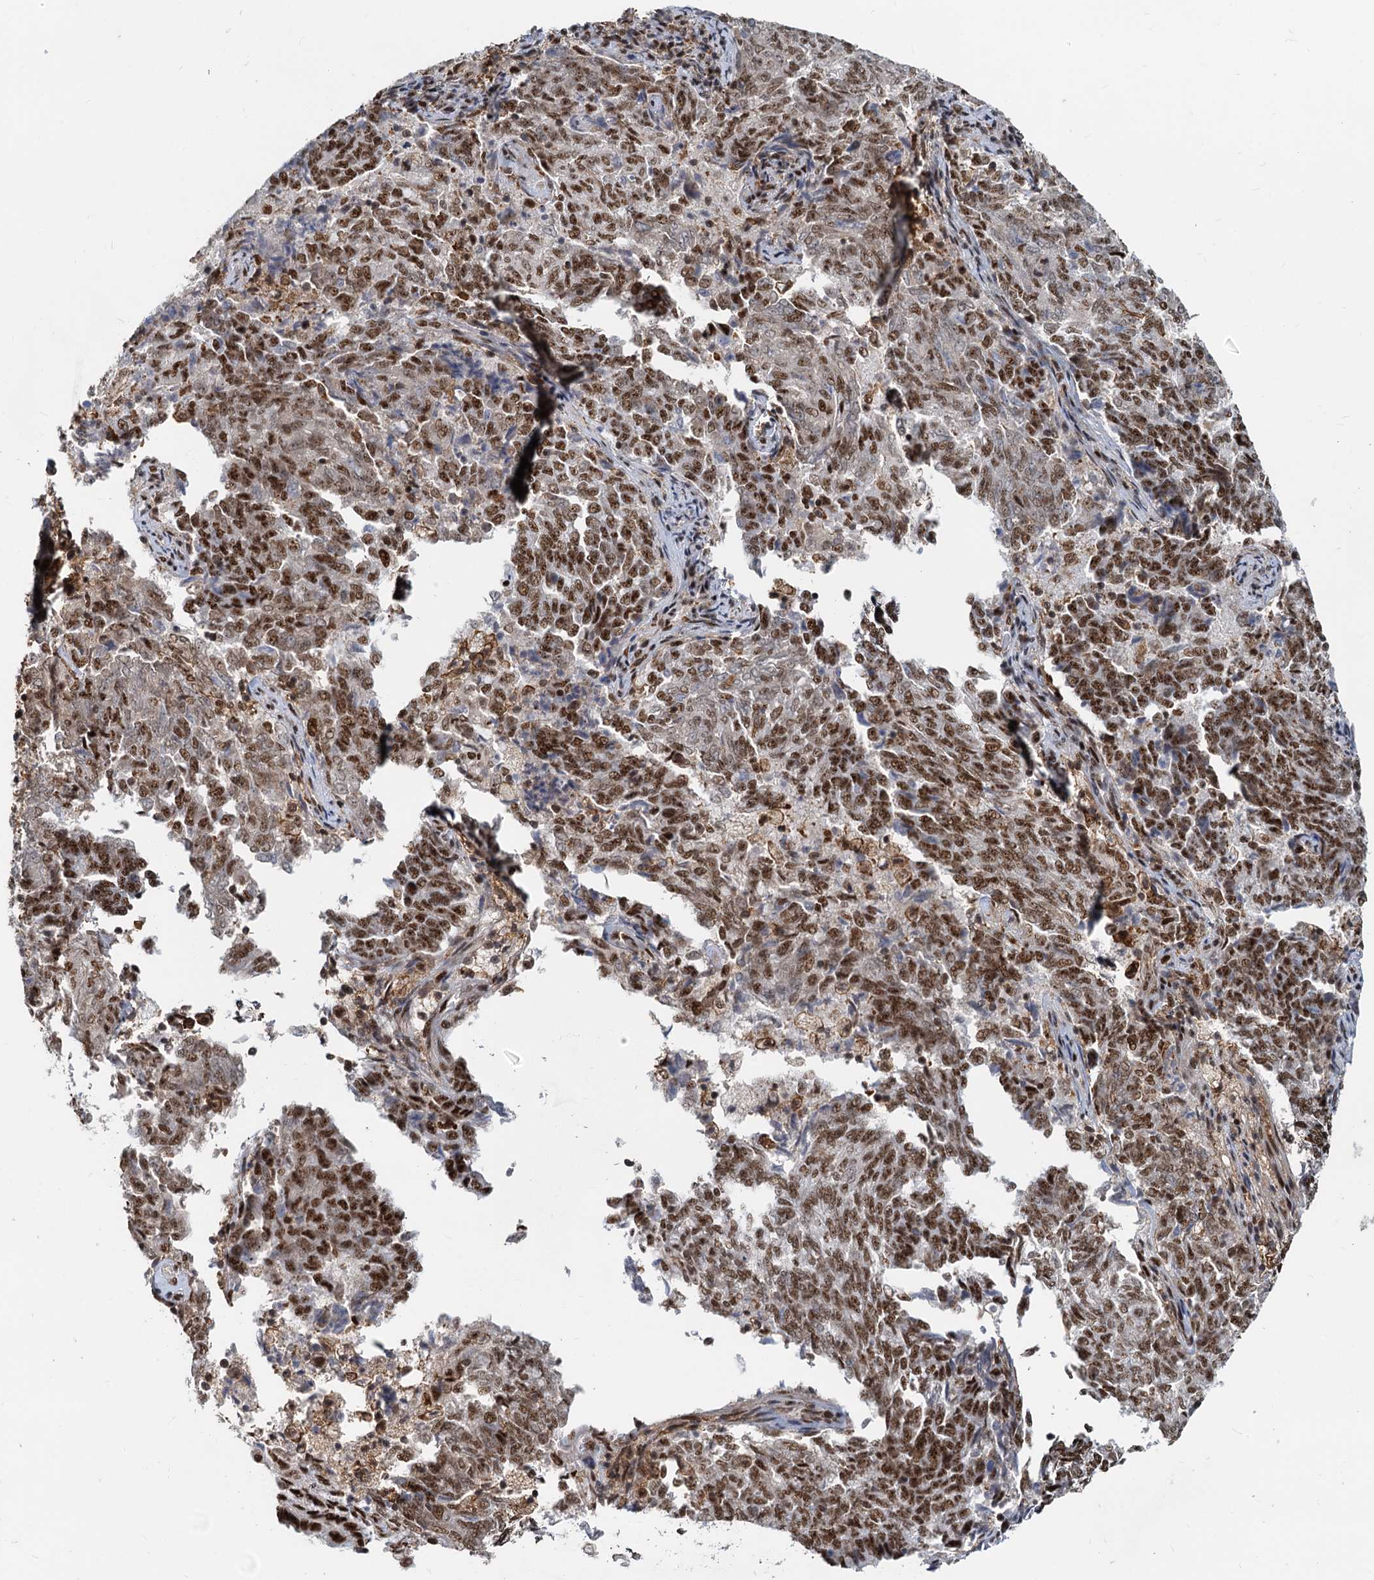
{"staining": {"intensity": "strong", "quantity": ">75%", "location": "nuclear"}, "tissue": "endometrial cancer", "cell_type": "Tumor cells", "image_type": "cancer", "snomed": [{"axis": "morphology", "description": "Adenocarcinoma, NOS"}, {"axis": "topography", "description": "Endometrium"}], "caption": "Immunohistochemical staining of human endometrial adenocarcinoma displays strong nuclear protein positivity in about >75% of tumor cells.", "gene": "RBM26", "patient": {"sex": "female", "age": 80}}